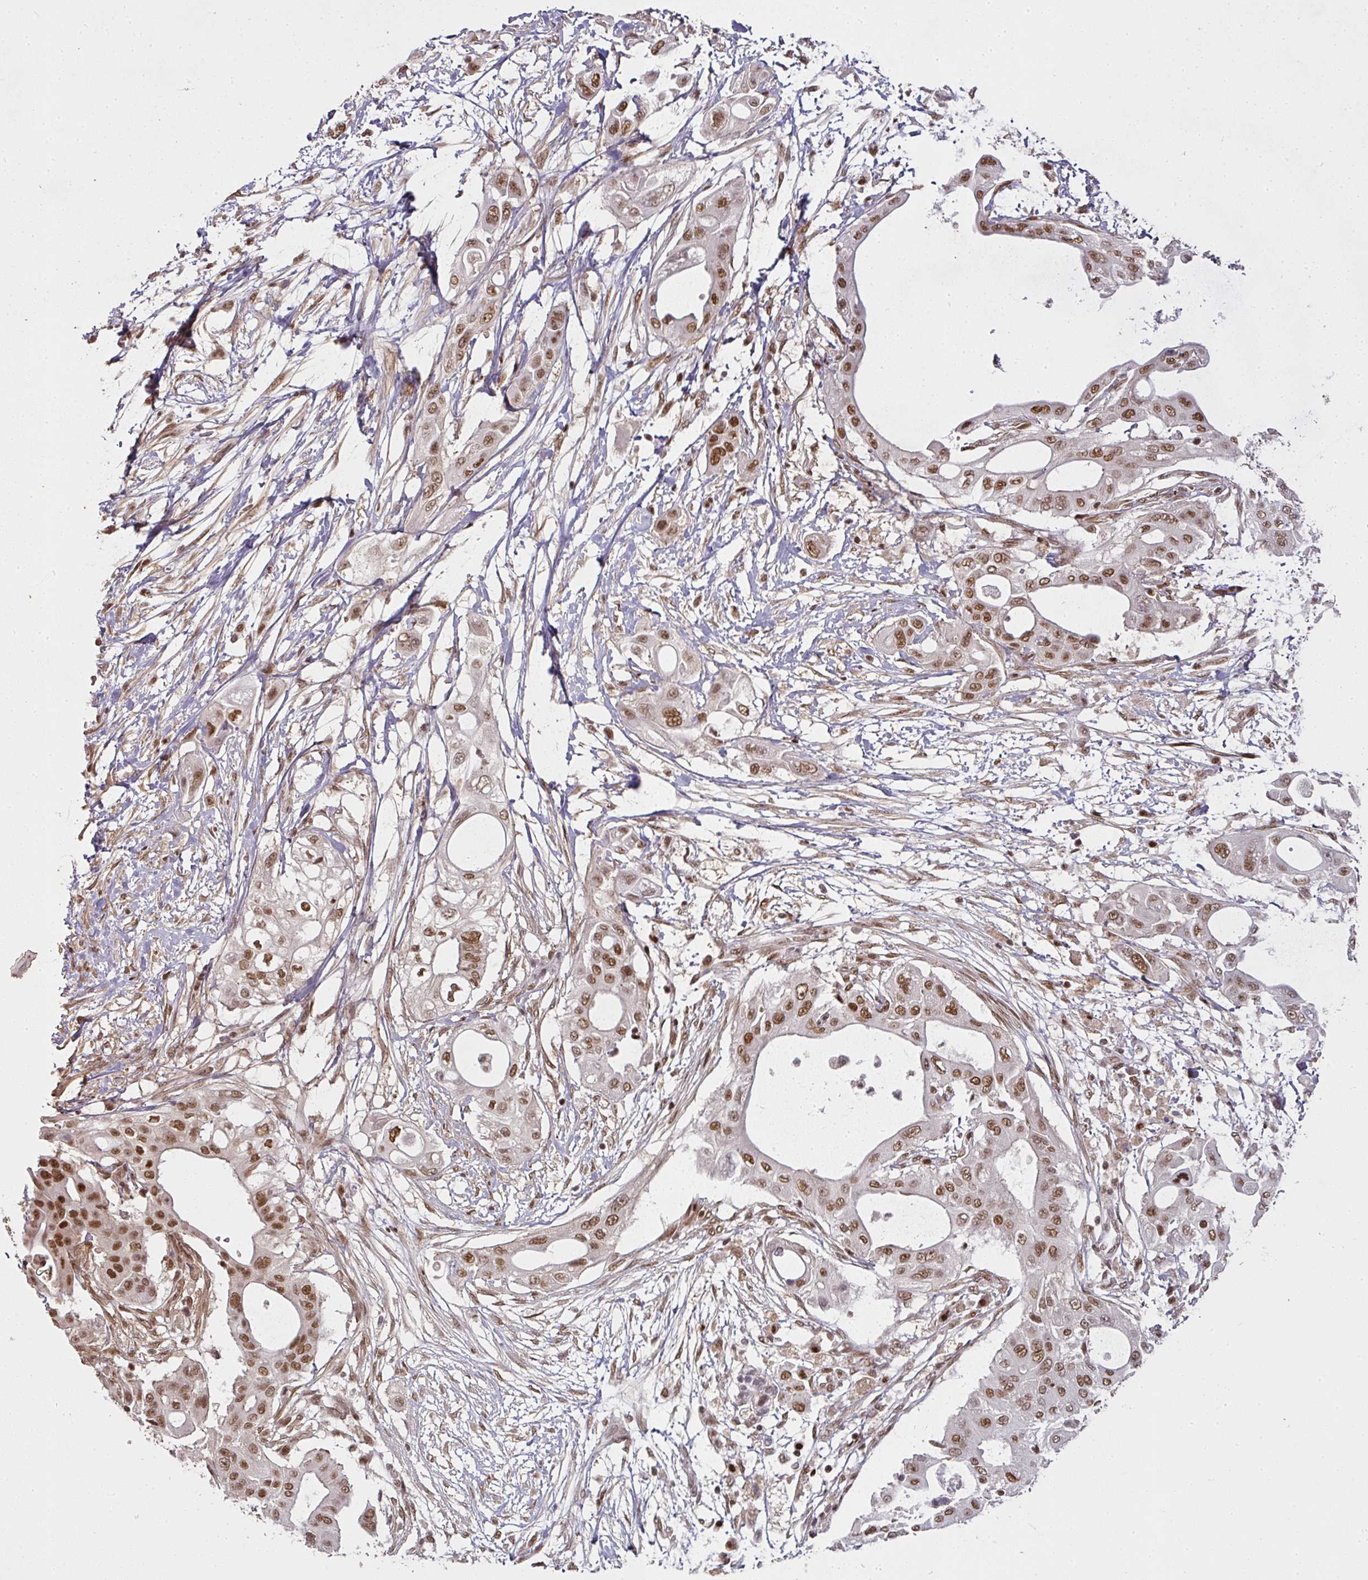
{"staining": {"intensity": "moderate", "quantity": ">75%", "location": "nuclear"}, "tissue": "pancreatic cancer", "cell_type": "Tumor cells", "image_type": "cancer", "snomed": [{"axis": "morphology", "description": "Adenocarcinoma, NOS"}, {"axis": "topography", "description": "Pancreas"}], "caption": "The histopathology image demonstrates a brown stain indicating the presence of a protein in the nuclear of tumor cells in adenocarcinoma (pancreatic).", "gene": "GPRIN2", "patient": {"sex": "male", "age": 68}}